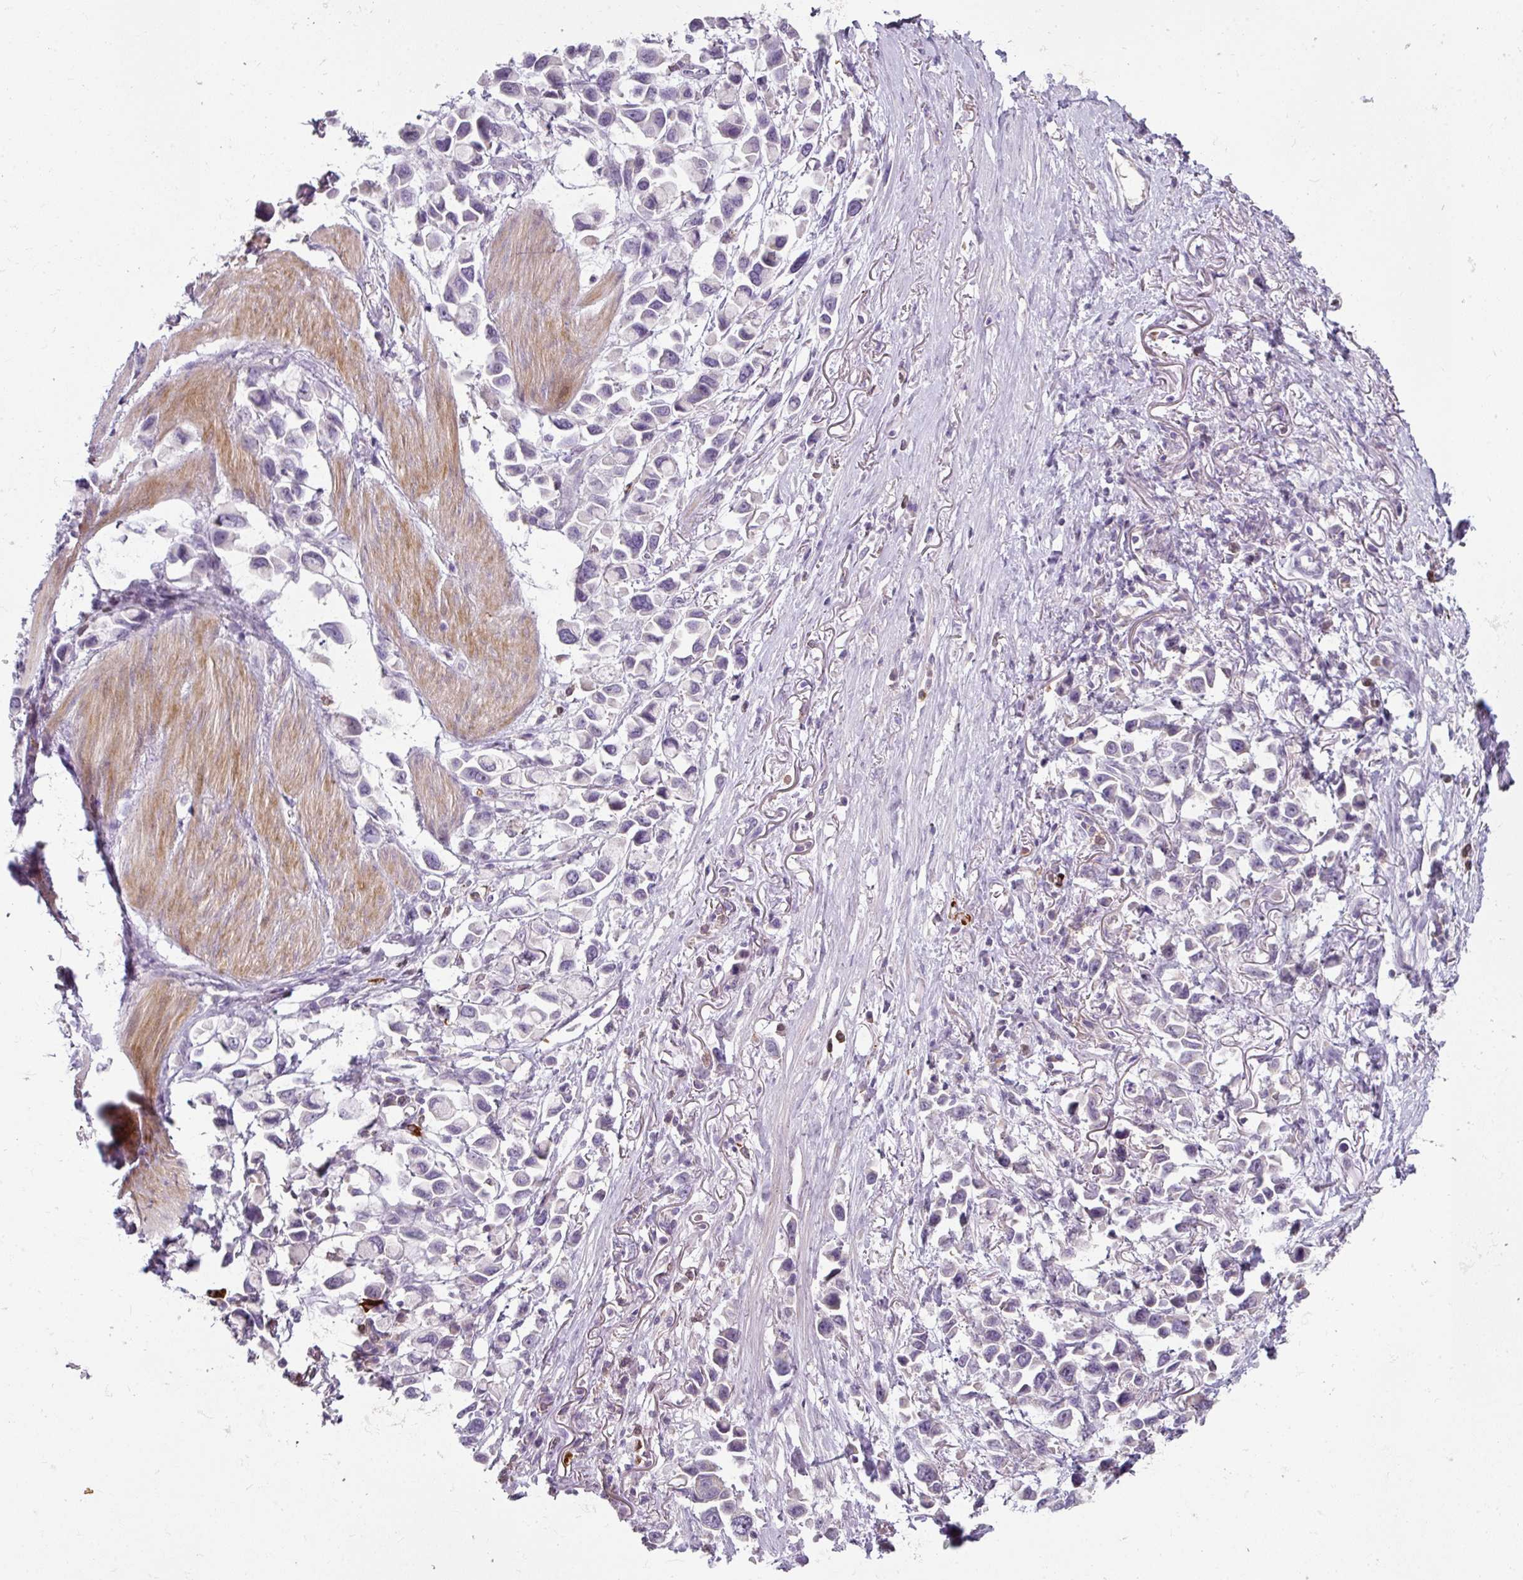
{"staining": {"intensity": "negative", "quantity": "none", "location": "none"}, "tissue": "stomach cancer", "cell_type": "Tumor cells", "image_type": "cancer", "snomed": [{"axis": "morphology", "description": "Adenocarcinoma, NOS"}, {"axis": "topography", "description": "Stomach"}], "caption": "Stomach adenocarcinoma was stained to show a protein in brown. There is no significant staining in tumor cells. Brightfield microscopy of IHC stained with DAB (brown) and hematoxylin (blue), captured at high magnification.", "gene": "FHAD1", "patient": {"sex": "female", "age": 81}}